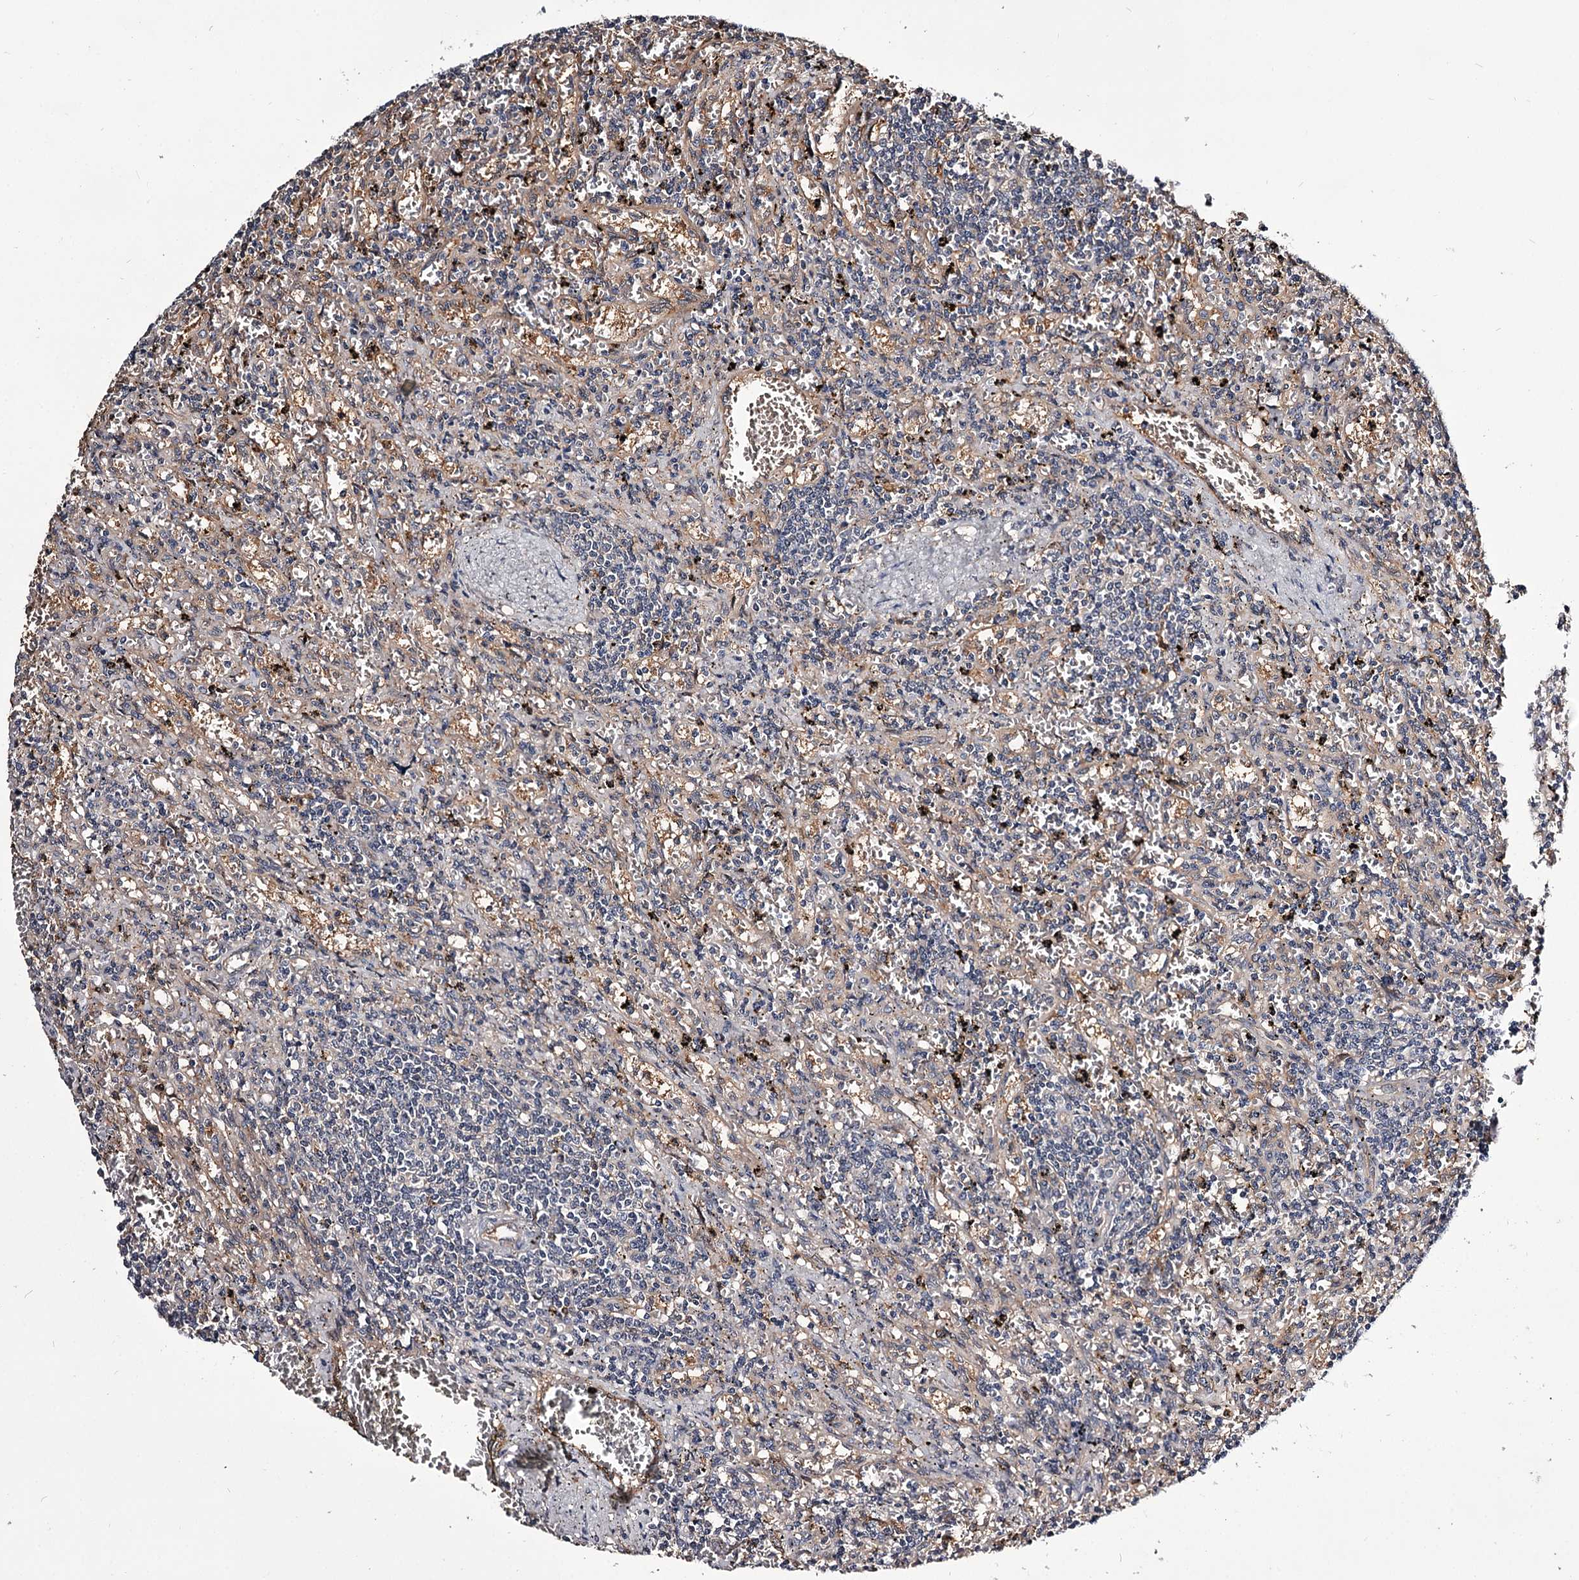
{"staining": {"intensity": "negative", "quantity": "none", "location": "none"}, "tissue": "lymphoma", "cell_type": "Tumor cells", "image_type": "cancer", "snomed": [{"axis": "morphology", "description": "Malignant lymphoma, non-Hodgkin's type, Low grade"}, {"axis": "topography", "description": "Spleen"}], "caption": "Immunohistochemistry (IHC) image of human malignant lymphoma, non-Hodgkin's type (low-grade) stained for a protein (brown), which reveals no expression in tumor cells.", "gene": "GSTO1", "patient": {"sex": "male", "age": 76}}